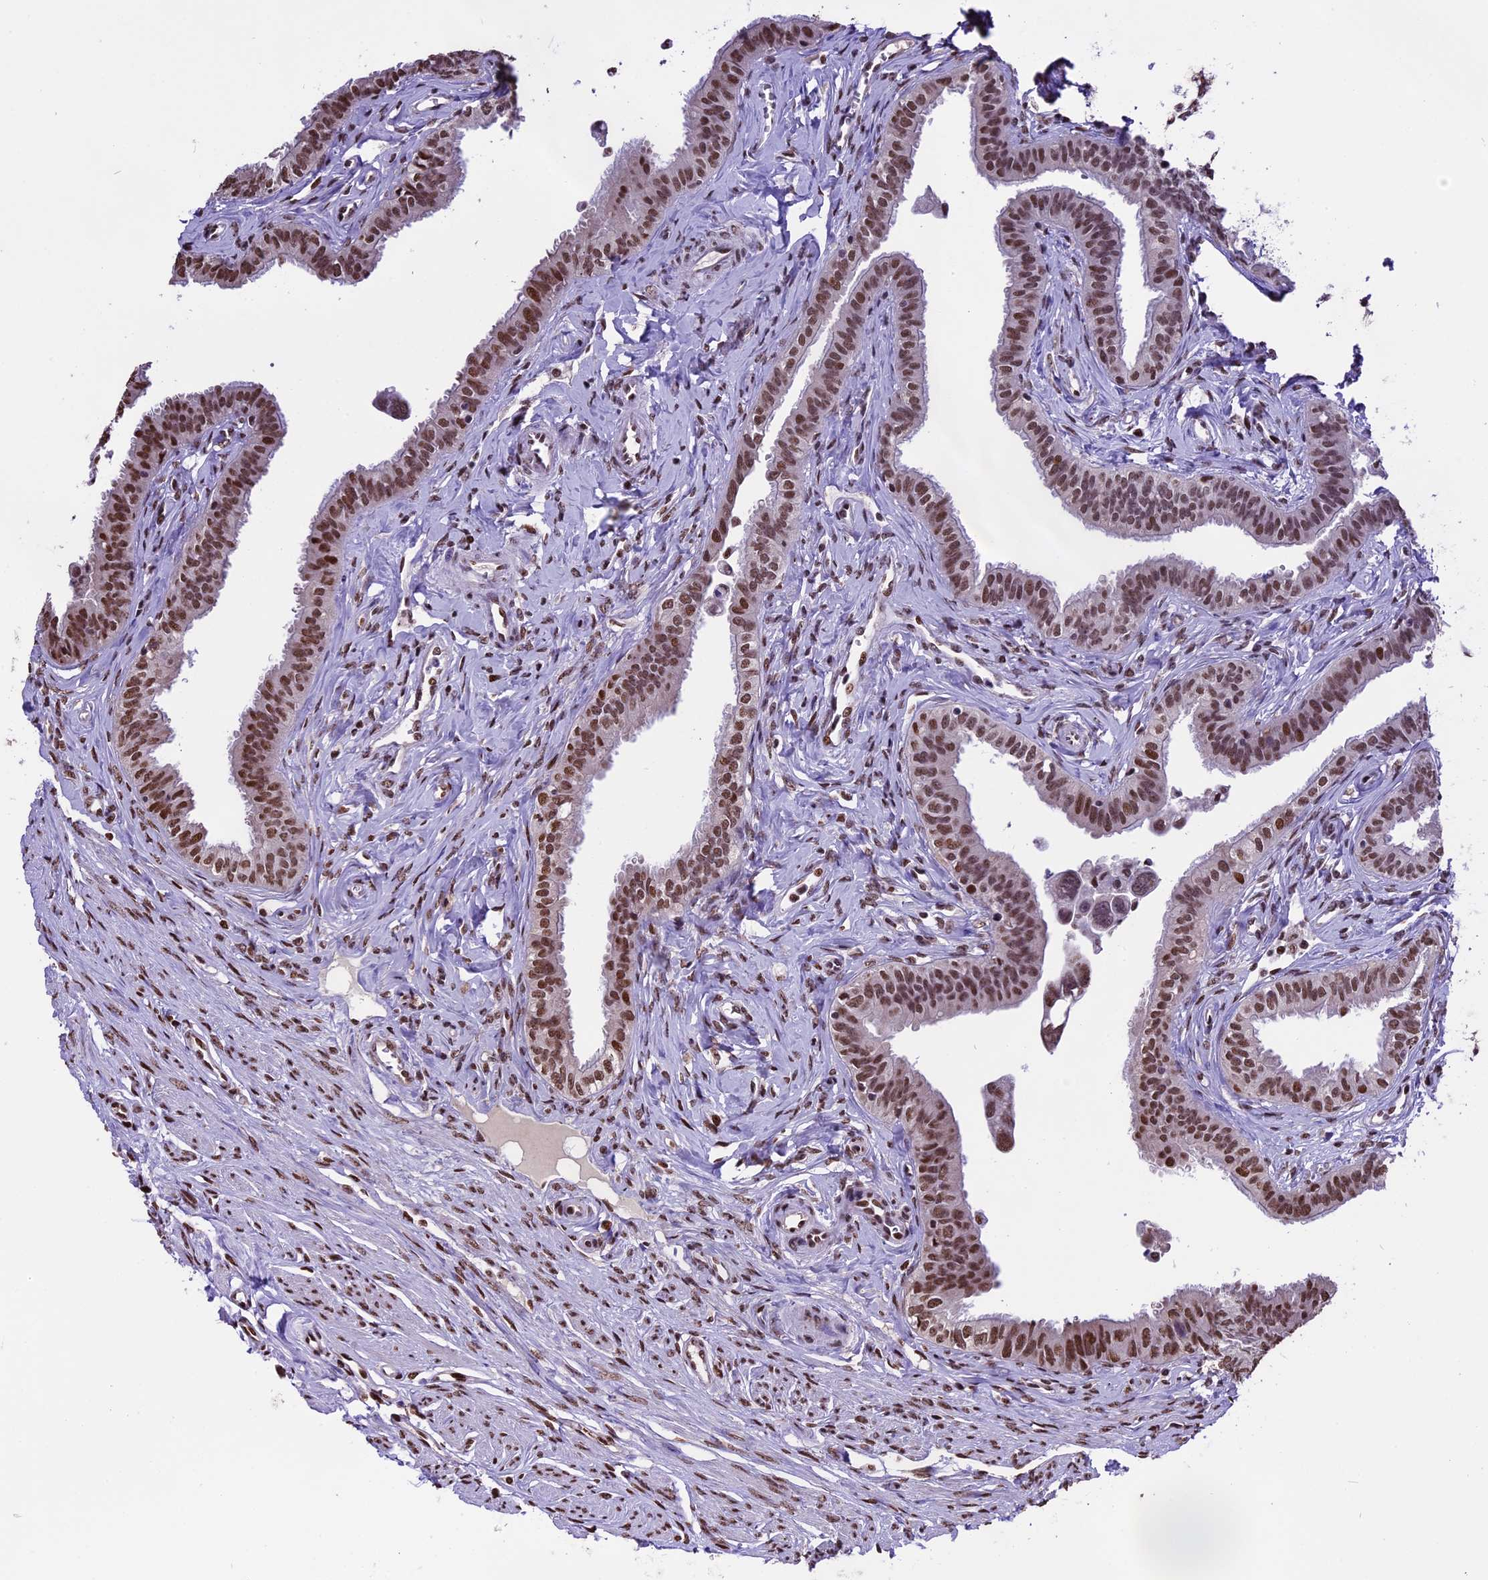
{"staining": {"intensity": "strong", "quantity": ">75%", "location": "nuclear"}, "tissue": "fallopian tube", "cell_type": "Glandular cells", "image_type": "normal", "snomed": [{"axis": "morphology", "description": "Normal tissue, NOS"}, {"axis": "morphology", "description": "Carcinoma, NOS"}, {"axis": "topography", "description": "Fallopian tube"}, {"axis": "topography", "description": "Ovary"}], "caption": "The photomicrograph demonstrates immunohistochemical staining of benign fallopian tube. There is strong nuclear staining is appreciated in about >75% of glandular cells.", "gene": "POLR3E", "patient": {"sex": "female", "age": 59}}